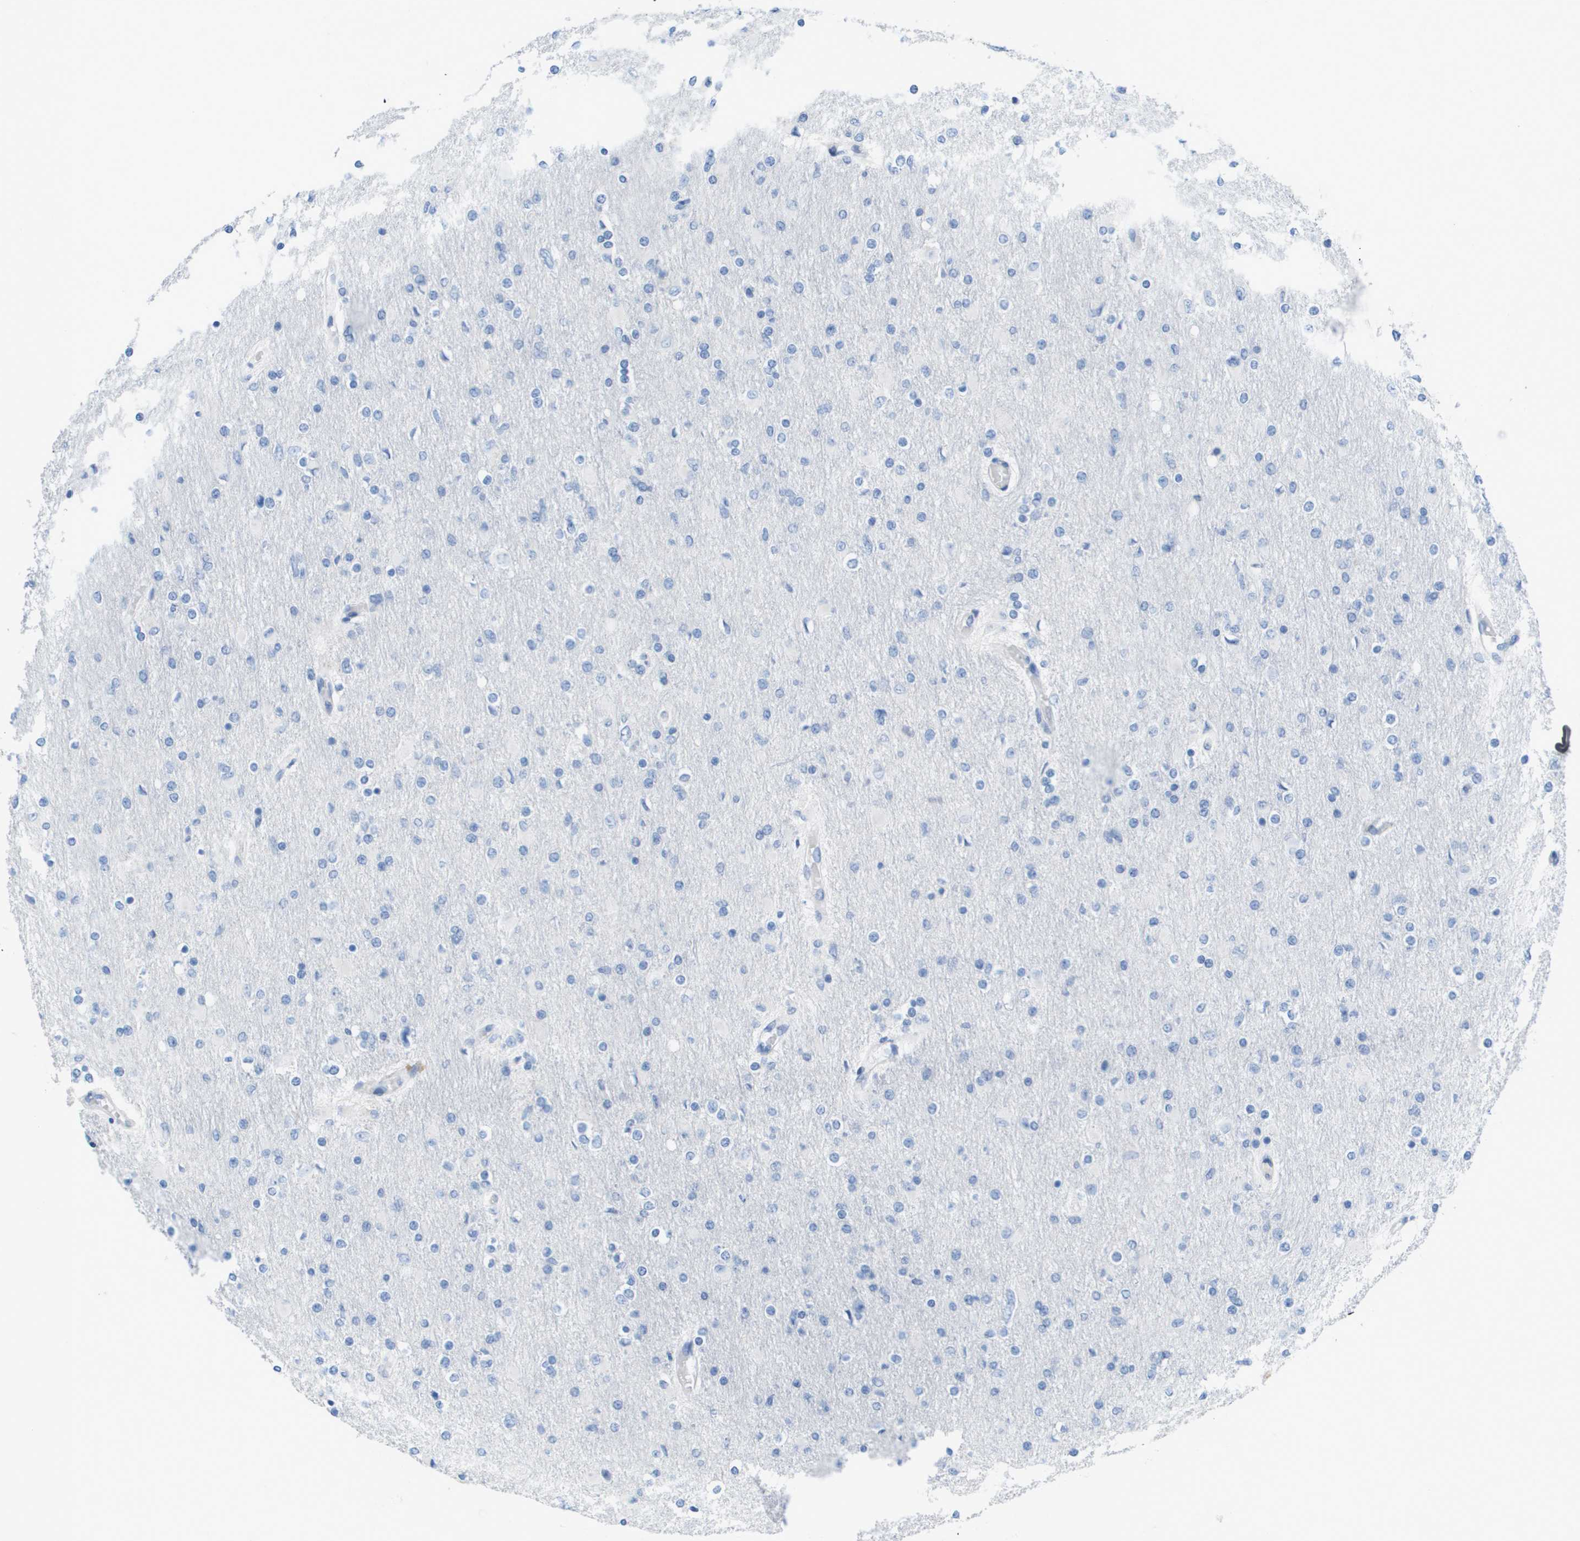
{"staining": {"intensity": "negative", "quantity": "none", "location": "none"}, "tissue": "glioma", "cell_type": "Tumor cells", "image_type": "cancer", "snomed": [{"axis": "morphology", "description": "Glioma, malignant, High grade"}, {"axis": "topography", "description": "Cerebral cortex"}], "caption": "Micrograph shows no significant protein expression in tumor cells of glioma.", "gene": "GPR18", "patient": {"sex": "female", "age": 36}}